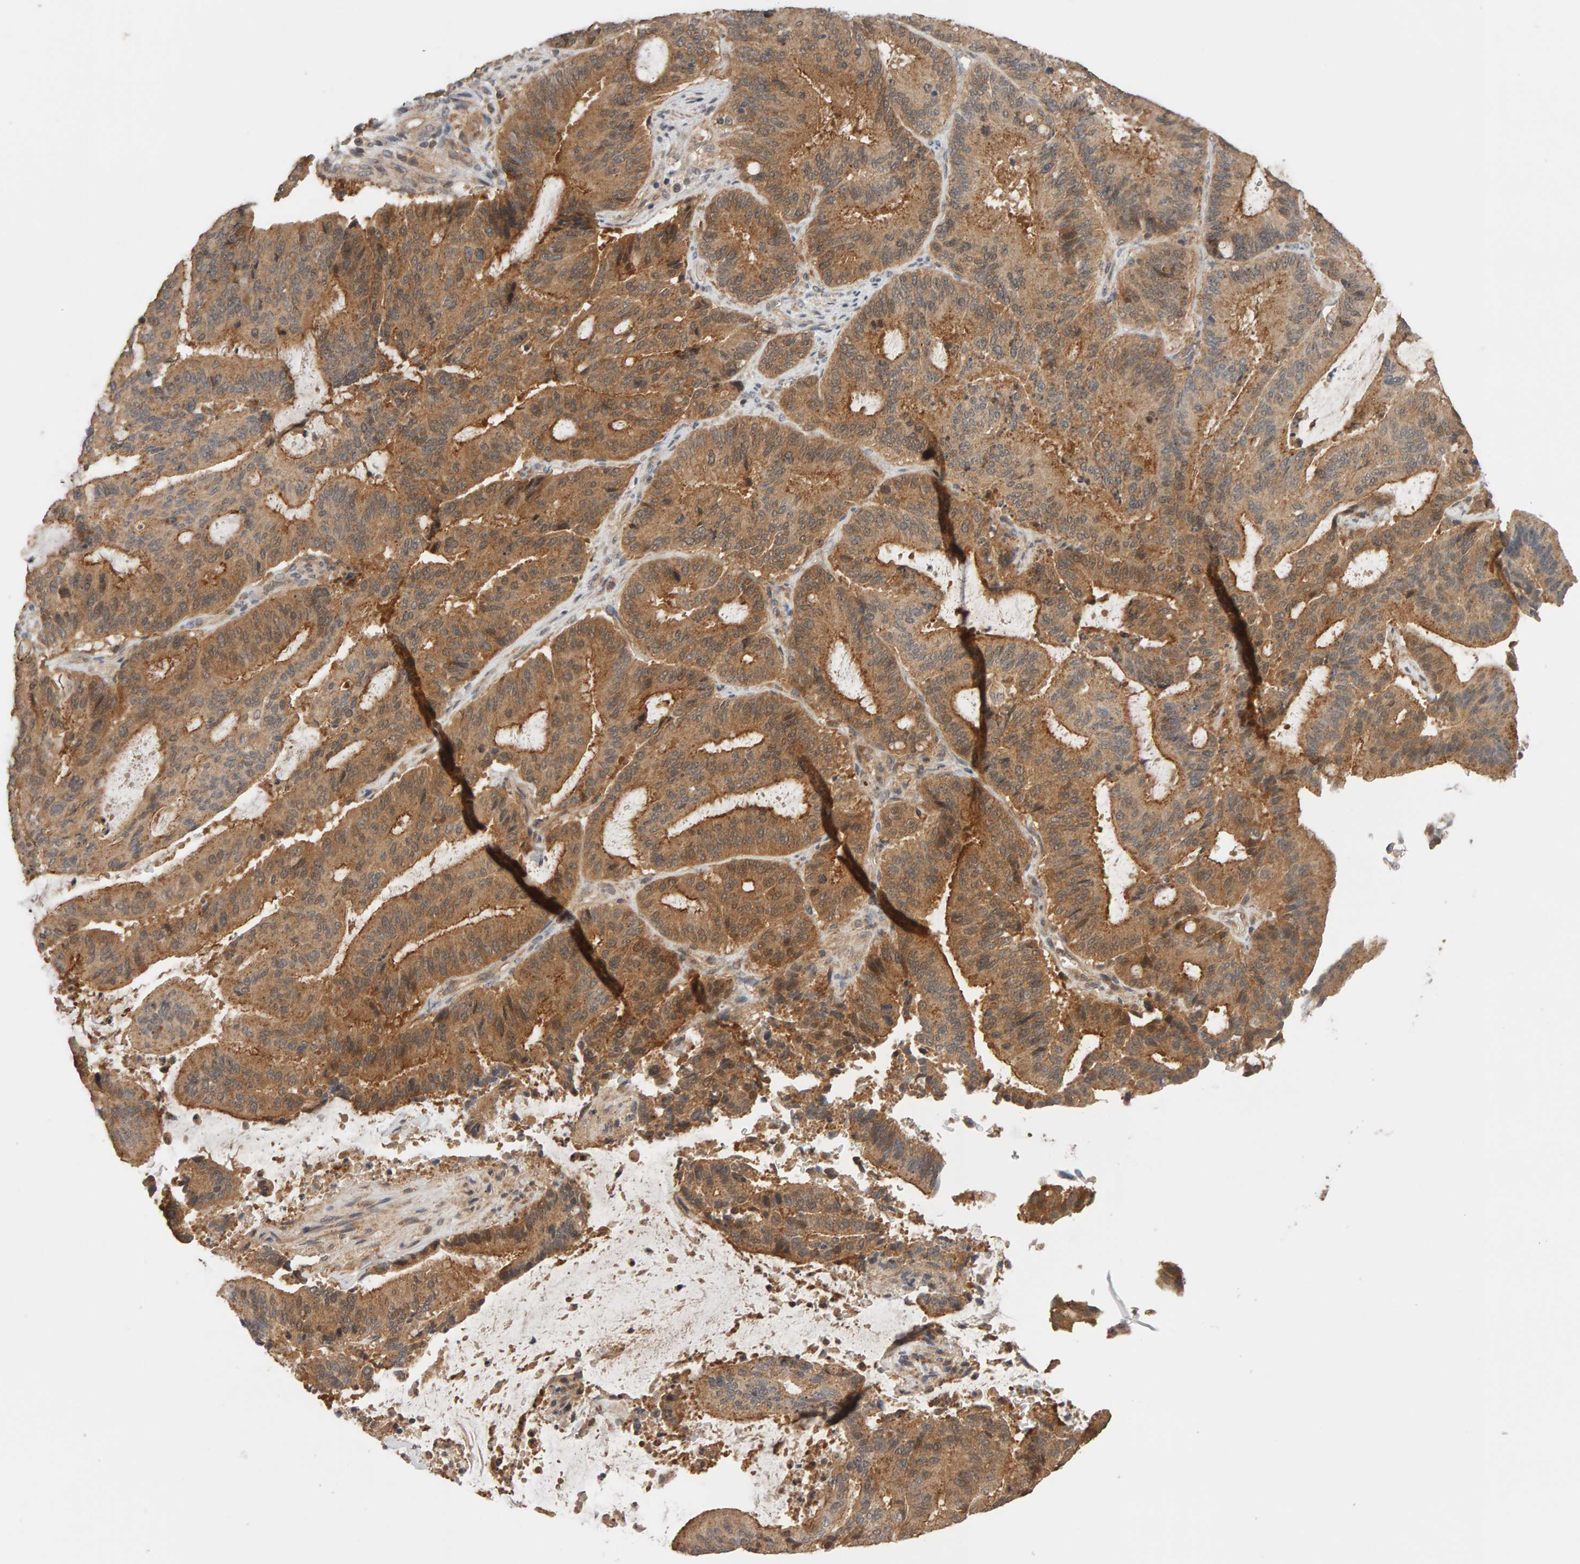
{"staining": {"intensity": "moderate", "quantity": ">75%", "location": "cytoplasmic/membranous"}, "tissue": "liver cancer", "cell_type": "Tumor cells", "image_type": "cancer", "snomed": [{"axis": "morphology", "description": "Normal tissue, NOS"}, {"axis": "morphology", "description": "Cholangiocarcinoma"}, {"axis": "topography", "description": "Liver"}, {"axis": "topography", "description": "Peripheral nerve tissue"}], "caption": "Liver cancer (cholangiocarcinoma) stained with IHC displays moderate cytoplasmic/membranous positivity in approximately >75% of tumor cells.", "gene": "DNAJC7", "patient": {"sex": "female", "age": 73}}